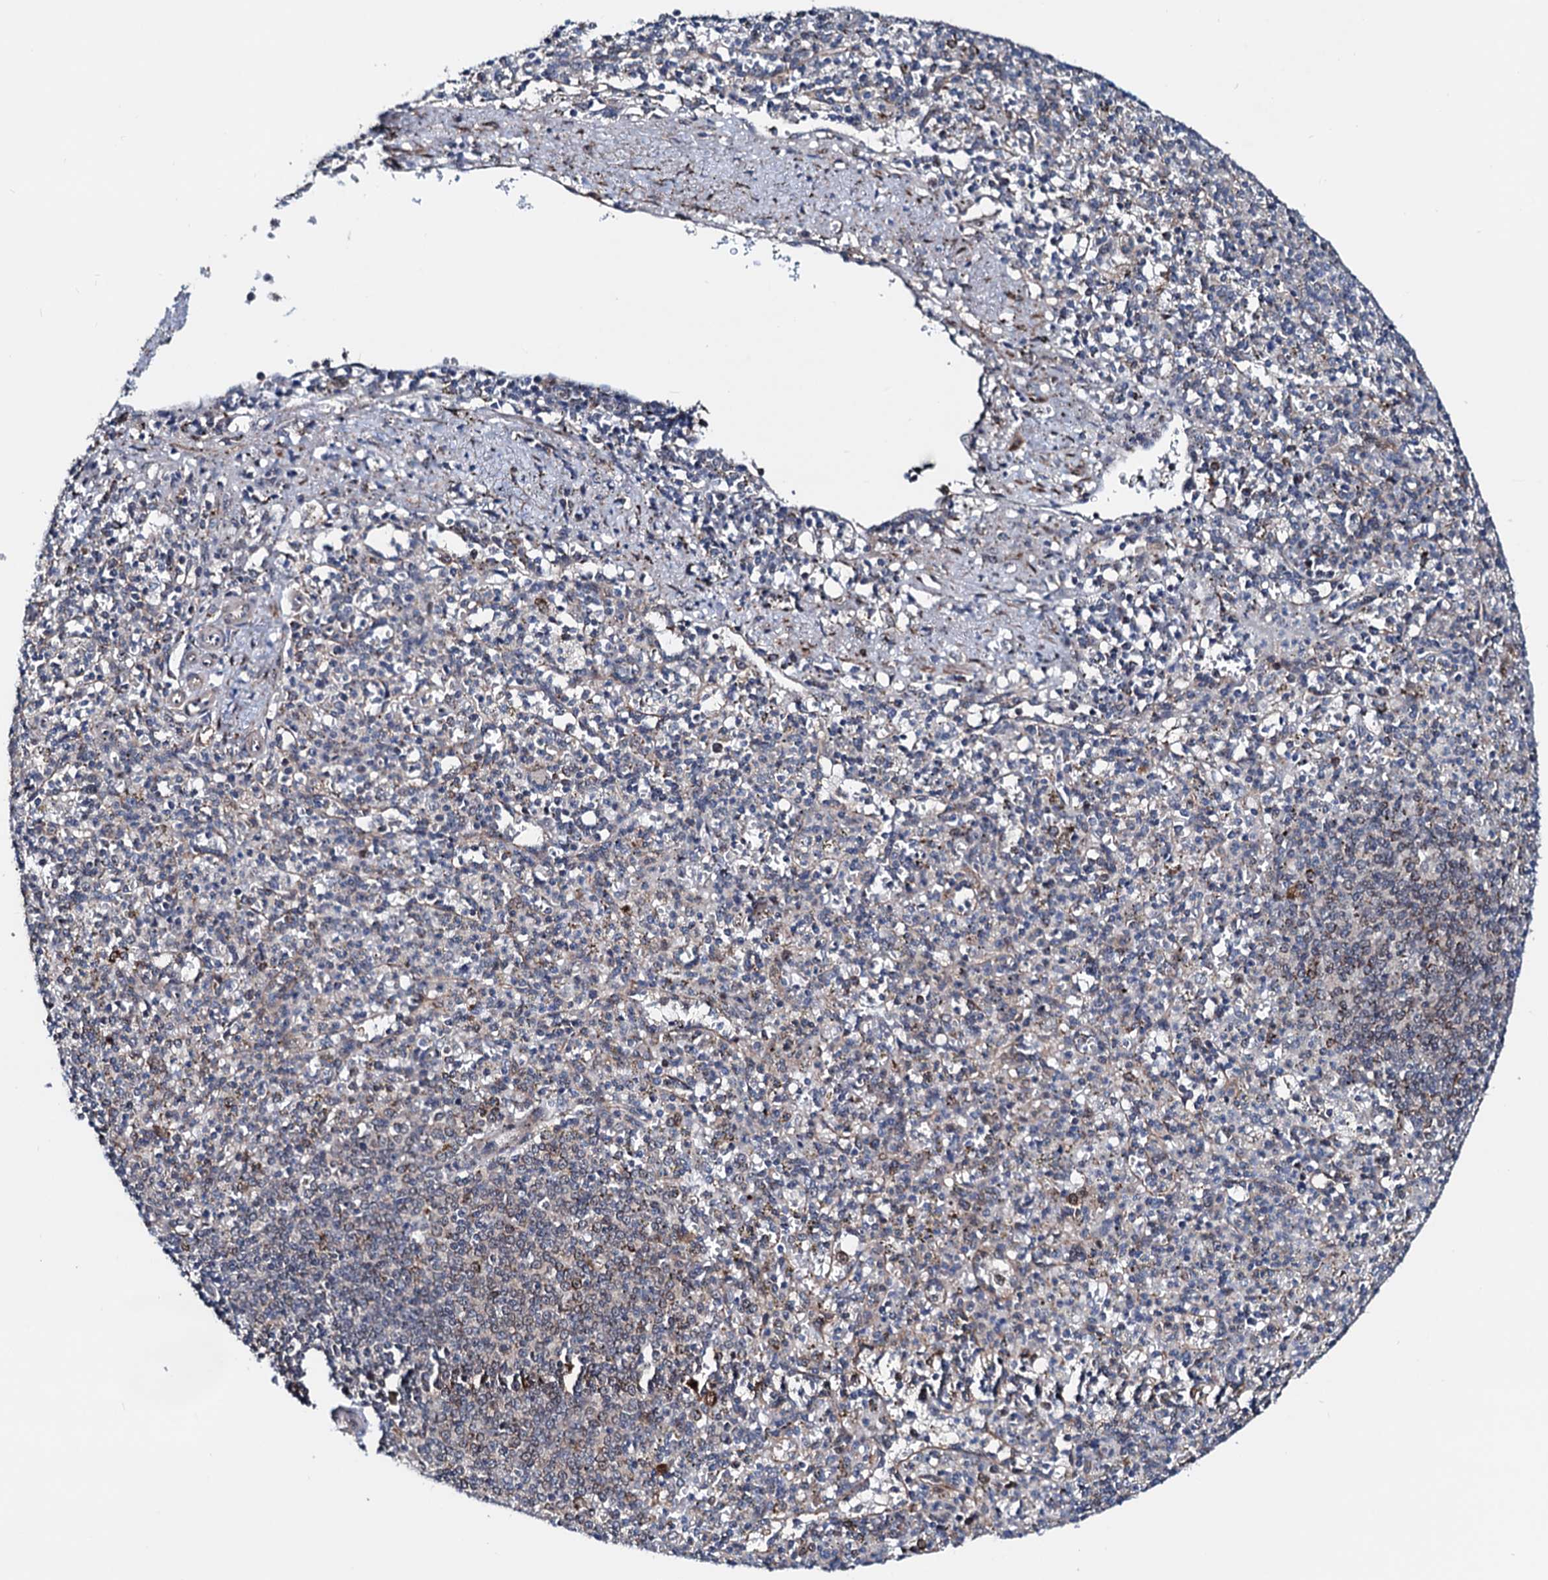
{"staining": {"intensity": "negative", "quantity": "none", "location": "none"}, "tissue": "spleen", "cell_type": "Cells in red pulp", "image_type": "normal", "snomed": [{"axis": "morphology", "description": "Normal tissue, NOS"}, {"axis": "topography", "description": "Spleen"}], "caption": "This micrograph is of unremarkable spleen stained with IHC to label a protein in brown with the nuclei are counter-stained blue. There is no positivity in cells in red pulp.", "gene": "COA4", "patient": {"sex": "male", "age": 72}}